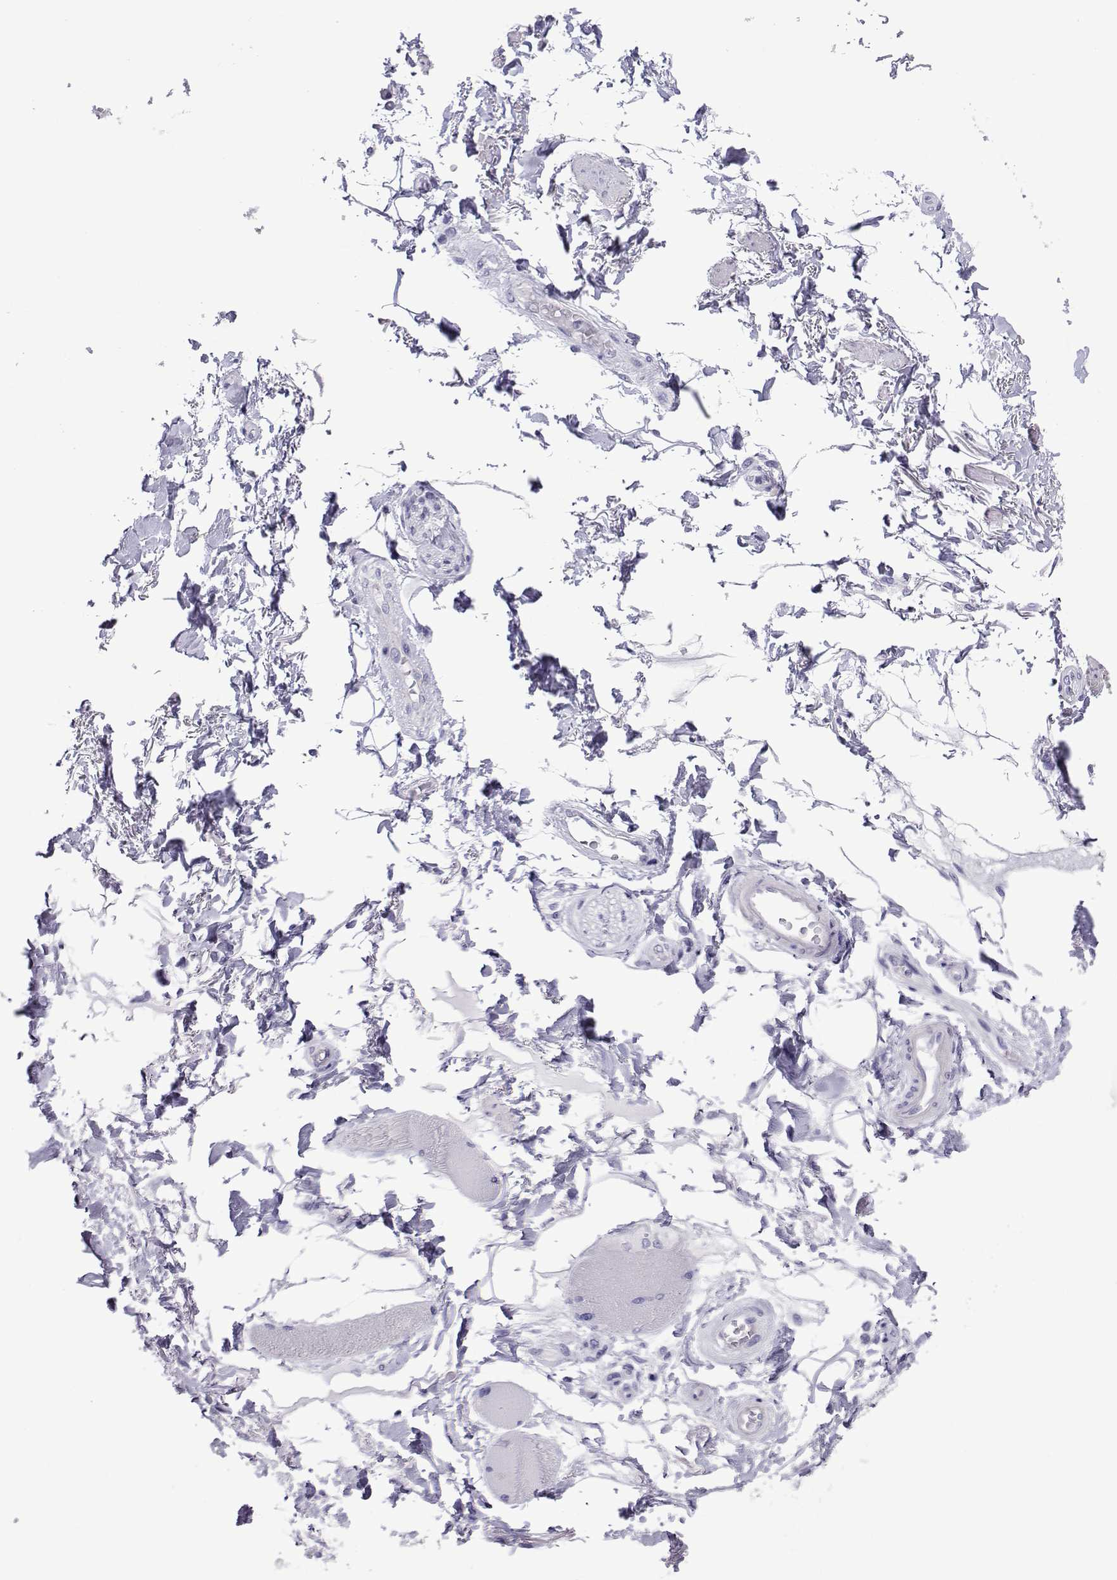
{"staining": {"intensity": "negative", "quantity": "none", "location": "none"}, "tissue": "adipose tissue", "cell_type": "Adipocytes", "image_type": "normal", "snomed": [{"axis": "morphology", "description": "Normal tissue, NOS"}, {"axis": "topography", "description": "Skeletal muscle"}, {"axis": "topography", "description": "Anal"}, {"axis": "topography", "description": "Peripheral nerve tissue"}], "caption": "IHC of normal human adipose tissue exhibits no expression in adipocytes. Brightfield microscopy of immunohistochemistry (IHC) stained with DAB (brown) and hematoxylin (blue), captured at high magnification.", "gene": "SPANXA1", "patient": {"sex": "male", "age": 53}}